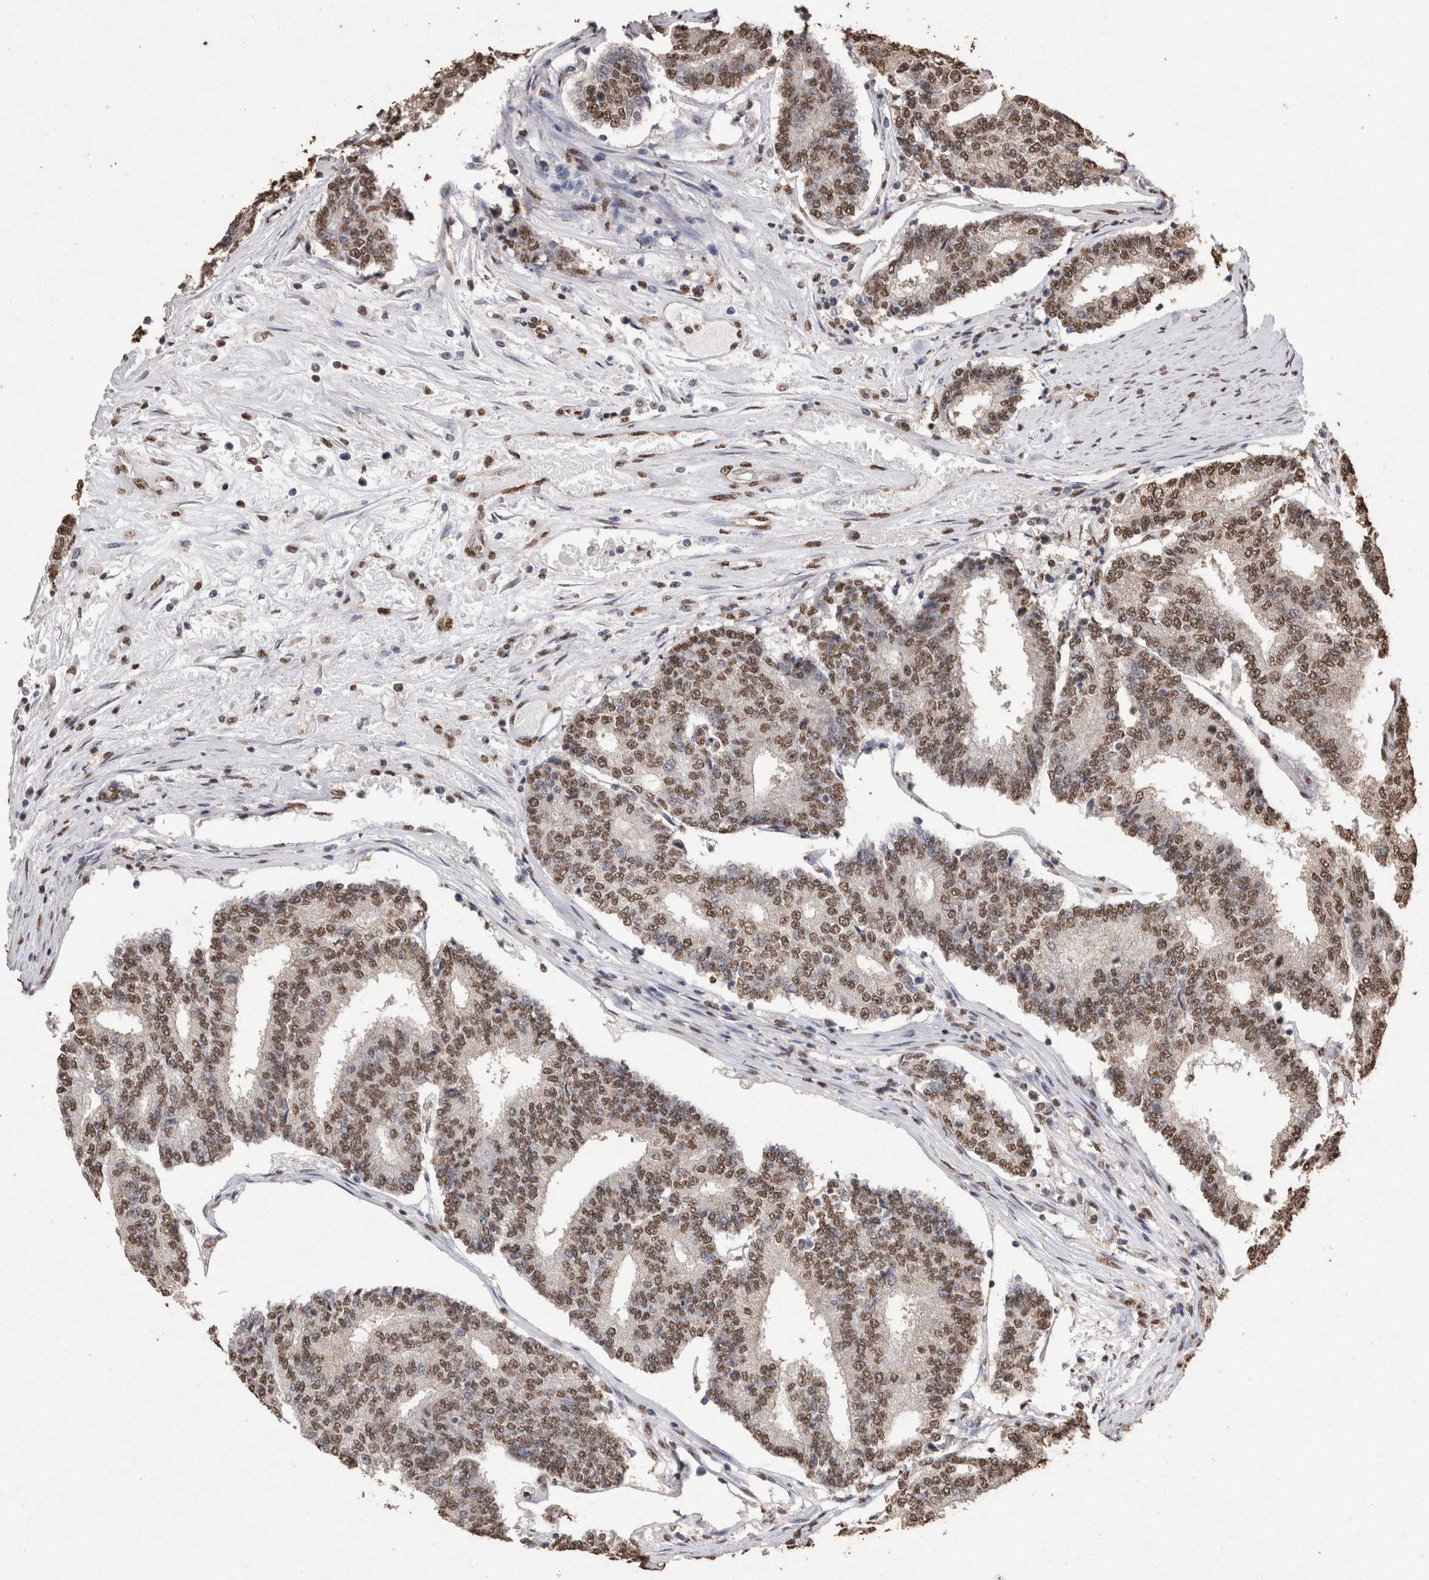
{"staining": {"intensity": "moderate", "quantity": ">75%", "location": "nuclear"}, "tissue": "prostate cancer", "cell_type": "Tumor cells", "image_type": "cancer", "snomed": [{"axis": "morphology", "description": "Normal tissue, NOS"}, {"axis": "morphology", "description": "Adenocarcinoma, High grade"}, {"axis": "topography", "description": "Prostate"}, {"axis": "topography", "description": "Seminal veicle"}], "caption": "Moderate nuclear staining is identified in approximately >75% of tumor cells in high-grade adenocarcinoma (prostate).", "gene": "NTHL1", "patient": {"sex": "male", "age": 55}}